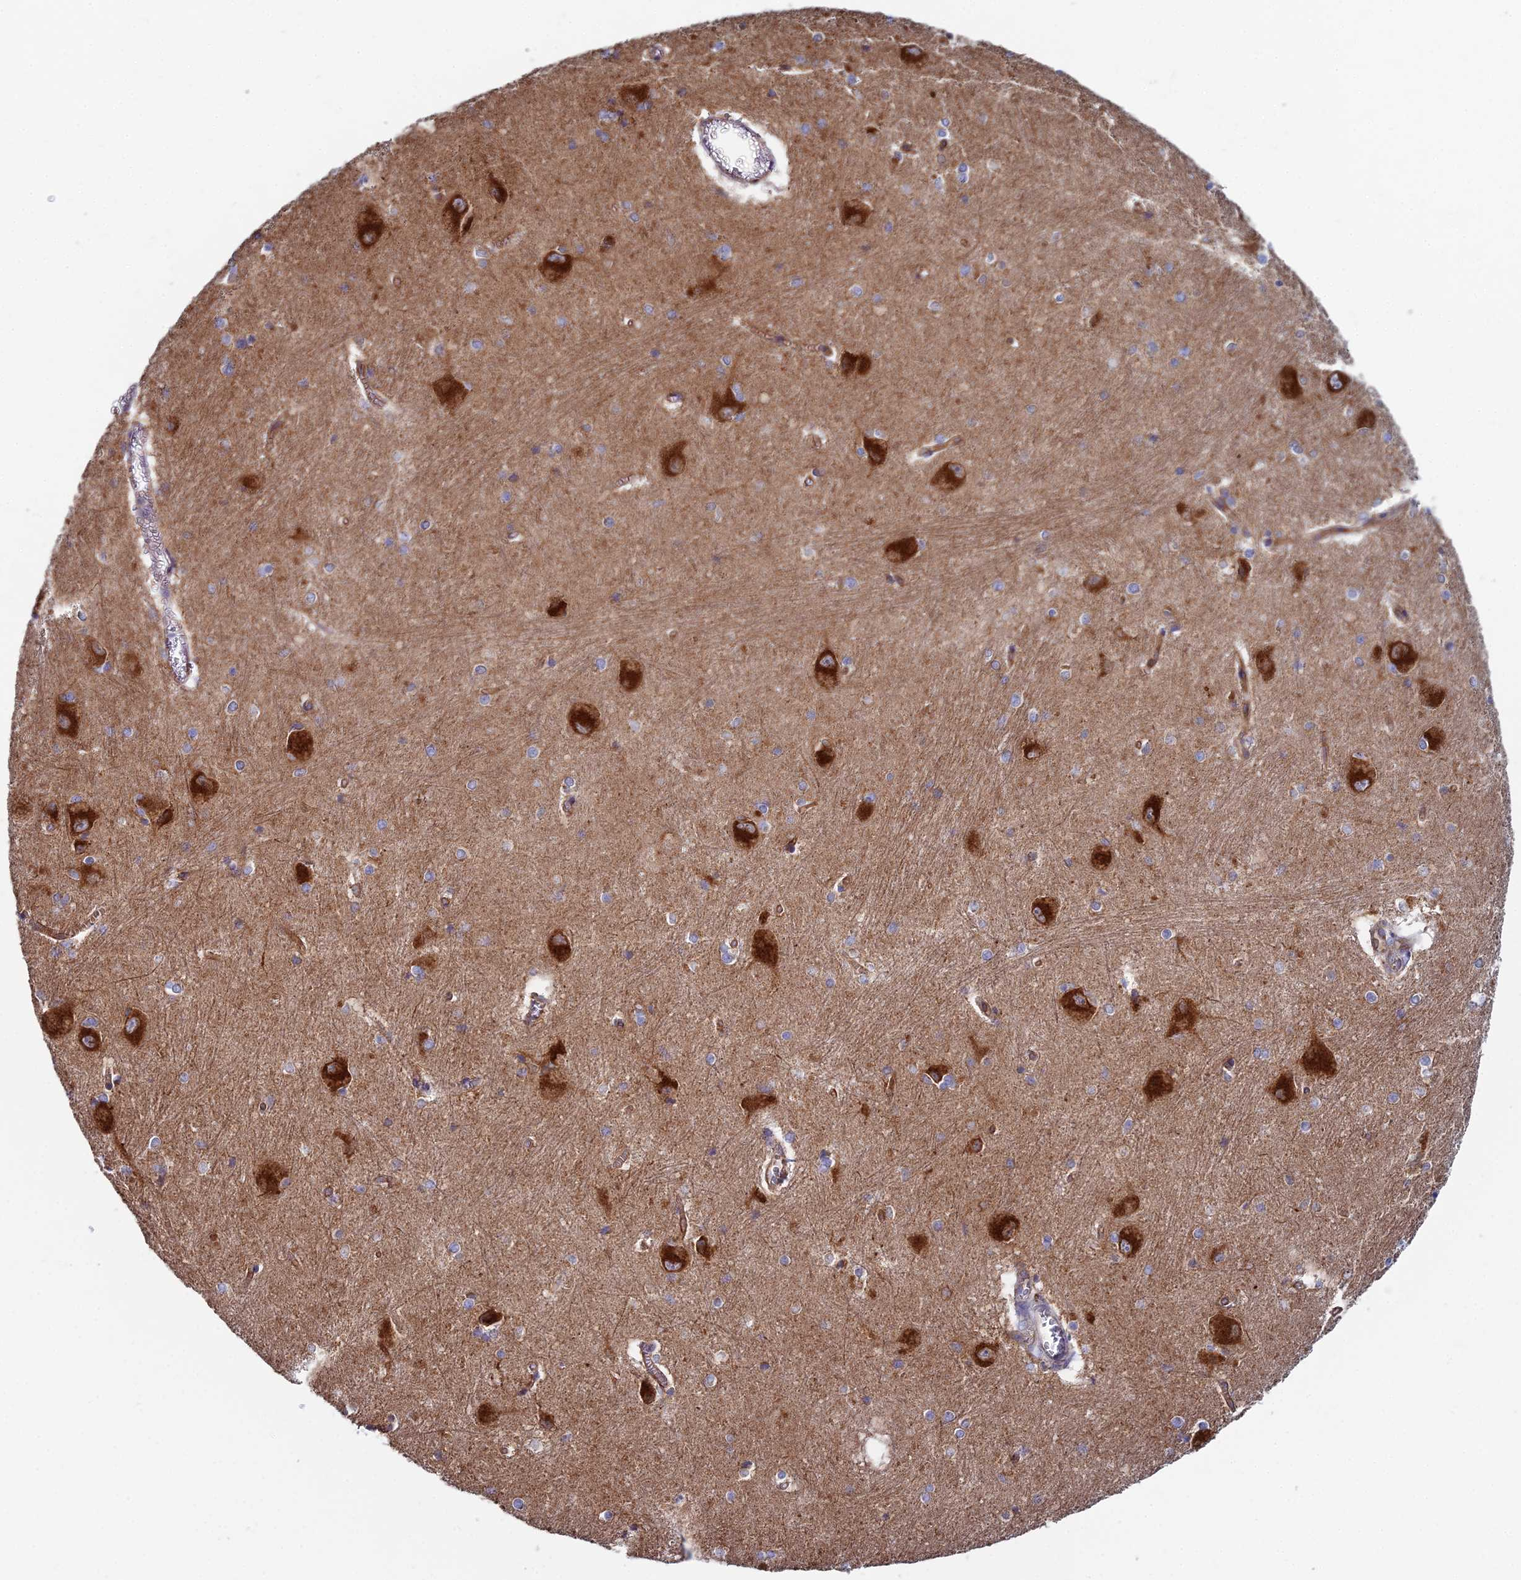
{"staining": {"intensity": "moderate", "quantity": "<25%", "location": "cytoplasmic/membranous"}, "tissue": "caudate", "cell_type": "Glial cells", "image_type": "normal", "snomed": [{"axis": "morphology", "description": "Normal tissue, NOS"}, {"axis": "topography", "description": "Lateral ventricle wall"}], "caption": "DAB immunohistochemical staining of unremarkable caudate exhibits moderate cytoplasmic/membranous protein staining in approximately <25% of glial cells.", "gene": "SPOCK2", "patient": {"sex": "male", "age": 37}}